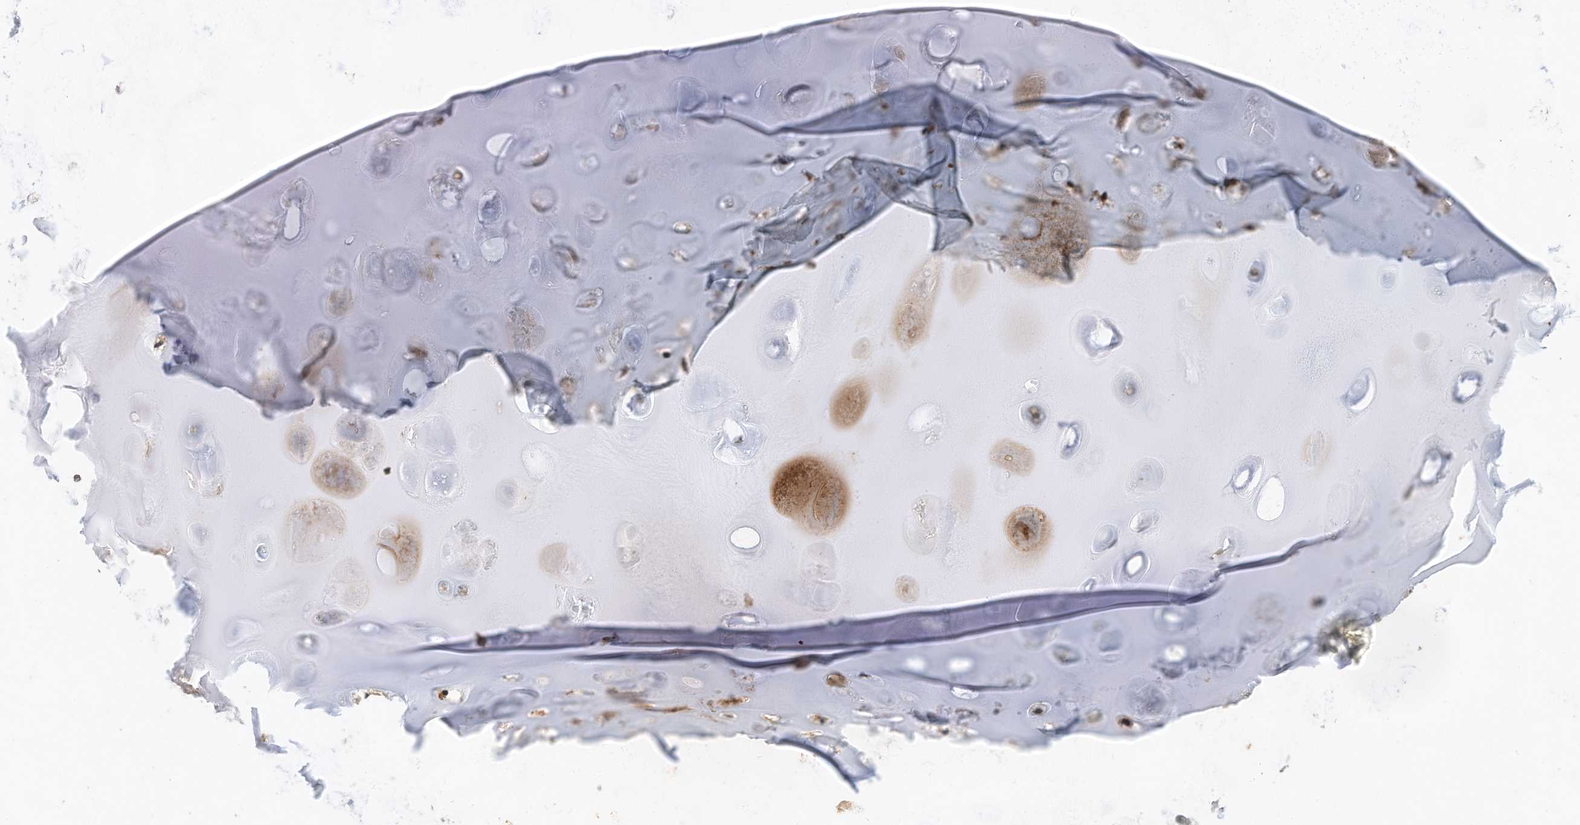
{"staining": {"intensity": "moderate", "quantity": "25%-75%", "location": "cytoplasmic/membranous"}, "tissue": "adipose tissue", "cell_type": "Adipocytes", "image_type": "normal", "snomed": [{"axis": "morphology", "description": "Normal tissue, NOS"}, {"axis": "topography", "description": "Cartilage tissue"}], "caption": "Brown immunohistochemical staining in unremarkable human adipose tissue reveals moderate cytoplasmic/membranous staining in approximately 25%-75% of adipocytes.", "gene": "CPAMD8", "patient": {"sex": "female", "age": 63}}